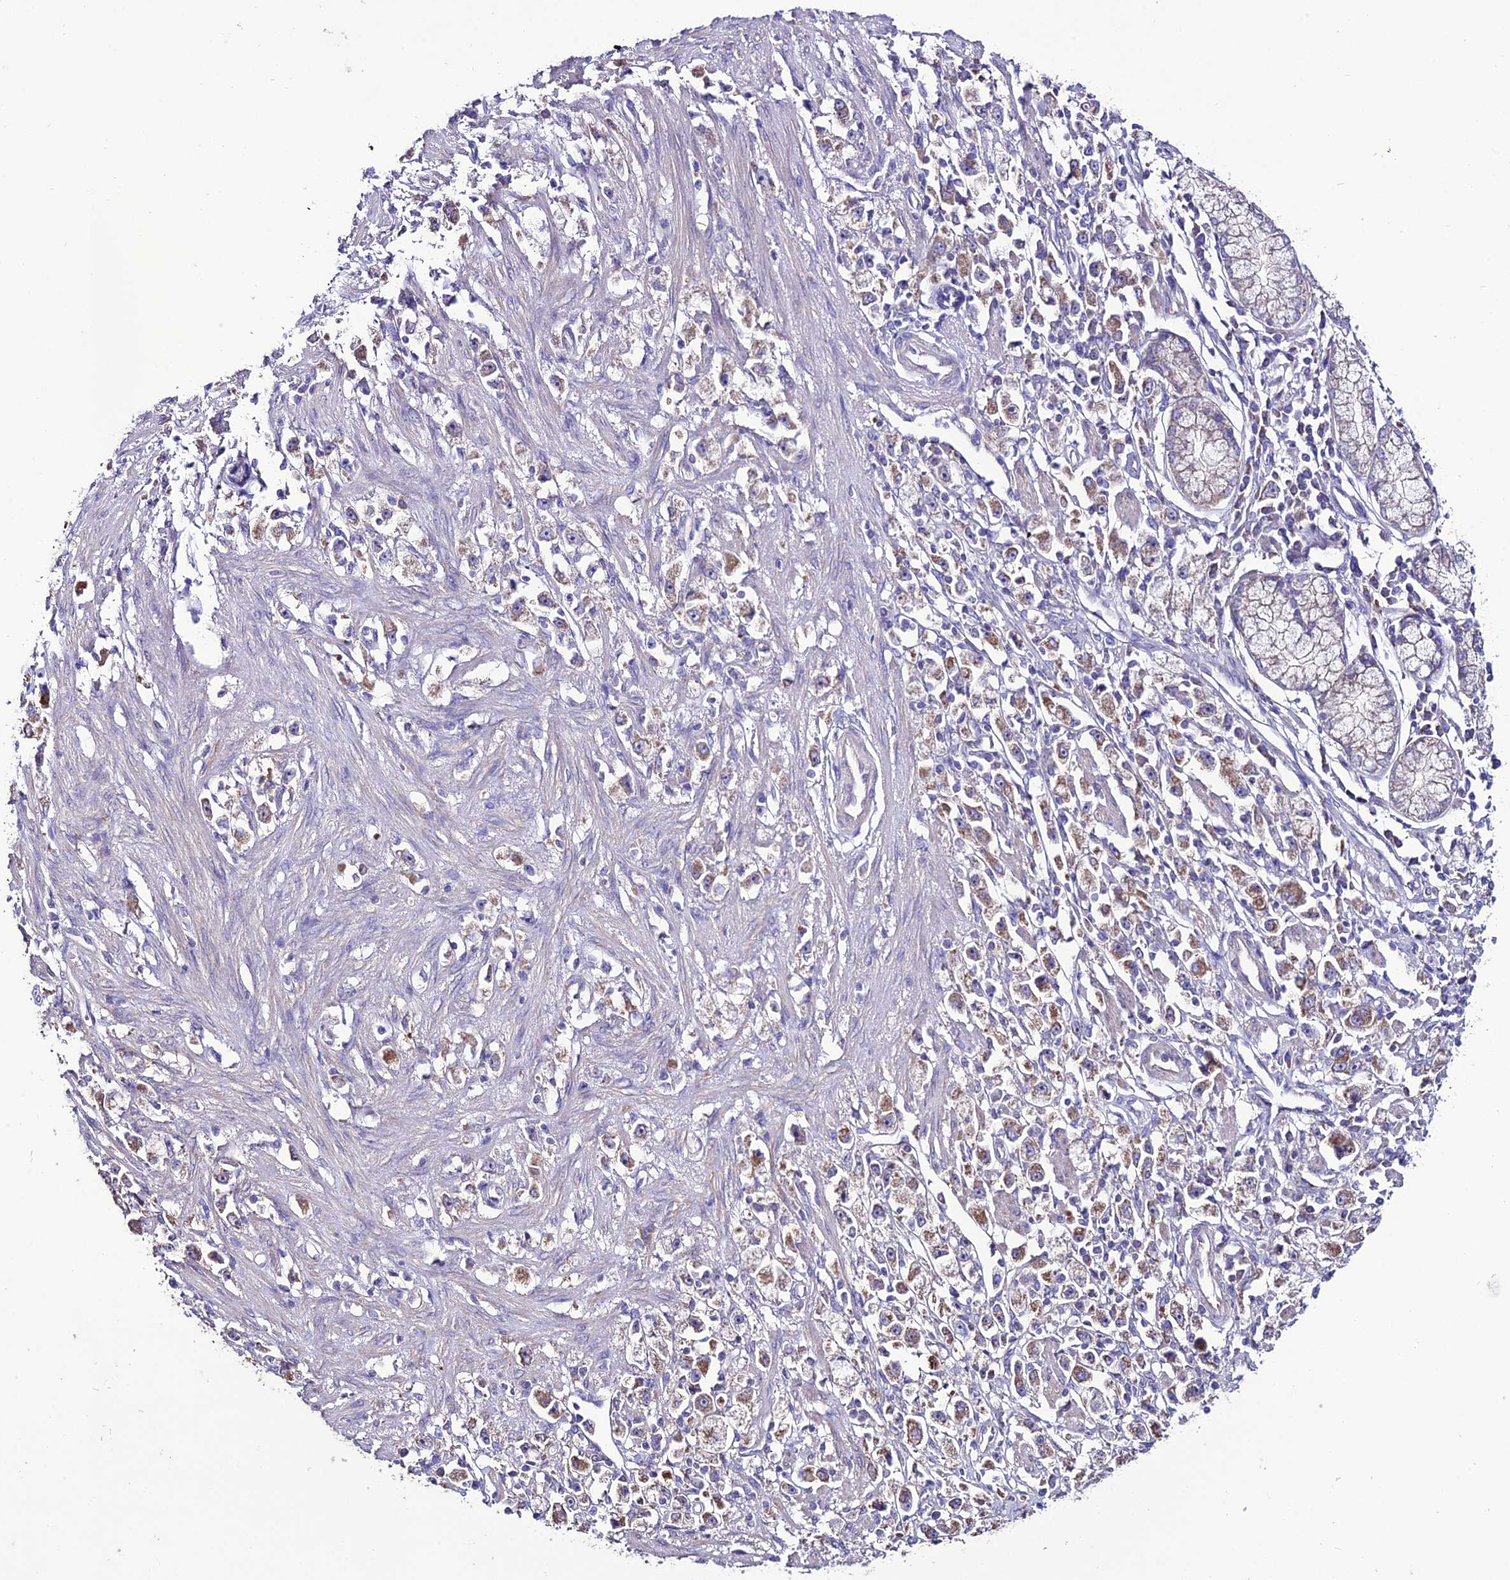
{"staining": {"intensity": "moderate", "quantity": "25%-75%", "location": "cytoplasmic/membranous"}, "tissue": "stomach cancer", "cell_type": "Tumor cells", "image_type": "cancer", "snomed": [{"axis": "morphology", "description": "Adenocarcinoma, NOS"}, {"axis": "topography", "description": "Stomach"}], "caption": "High-power microscopy captured an immunohistochemistry (IHC) photomicrograph of adenocarcinoma (stomach), revealing moderate cytoplasmic/membranous staining in approximately 25%-75% of tumor cells.", "gene": "HOGA1", "patient": {"sex": "female", "age": 59}}